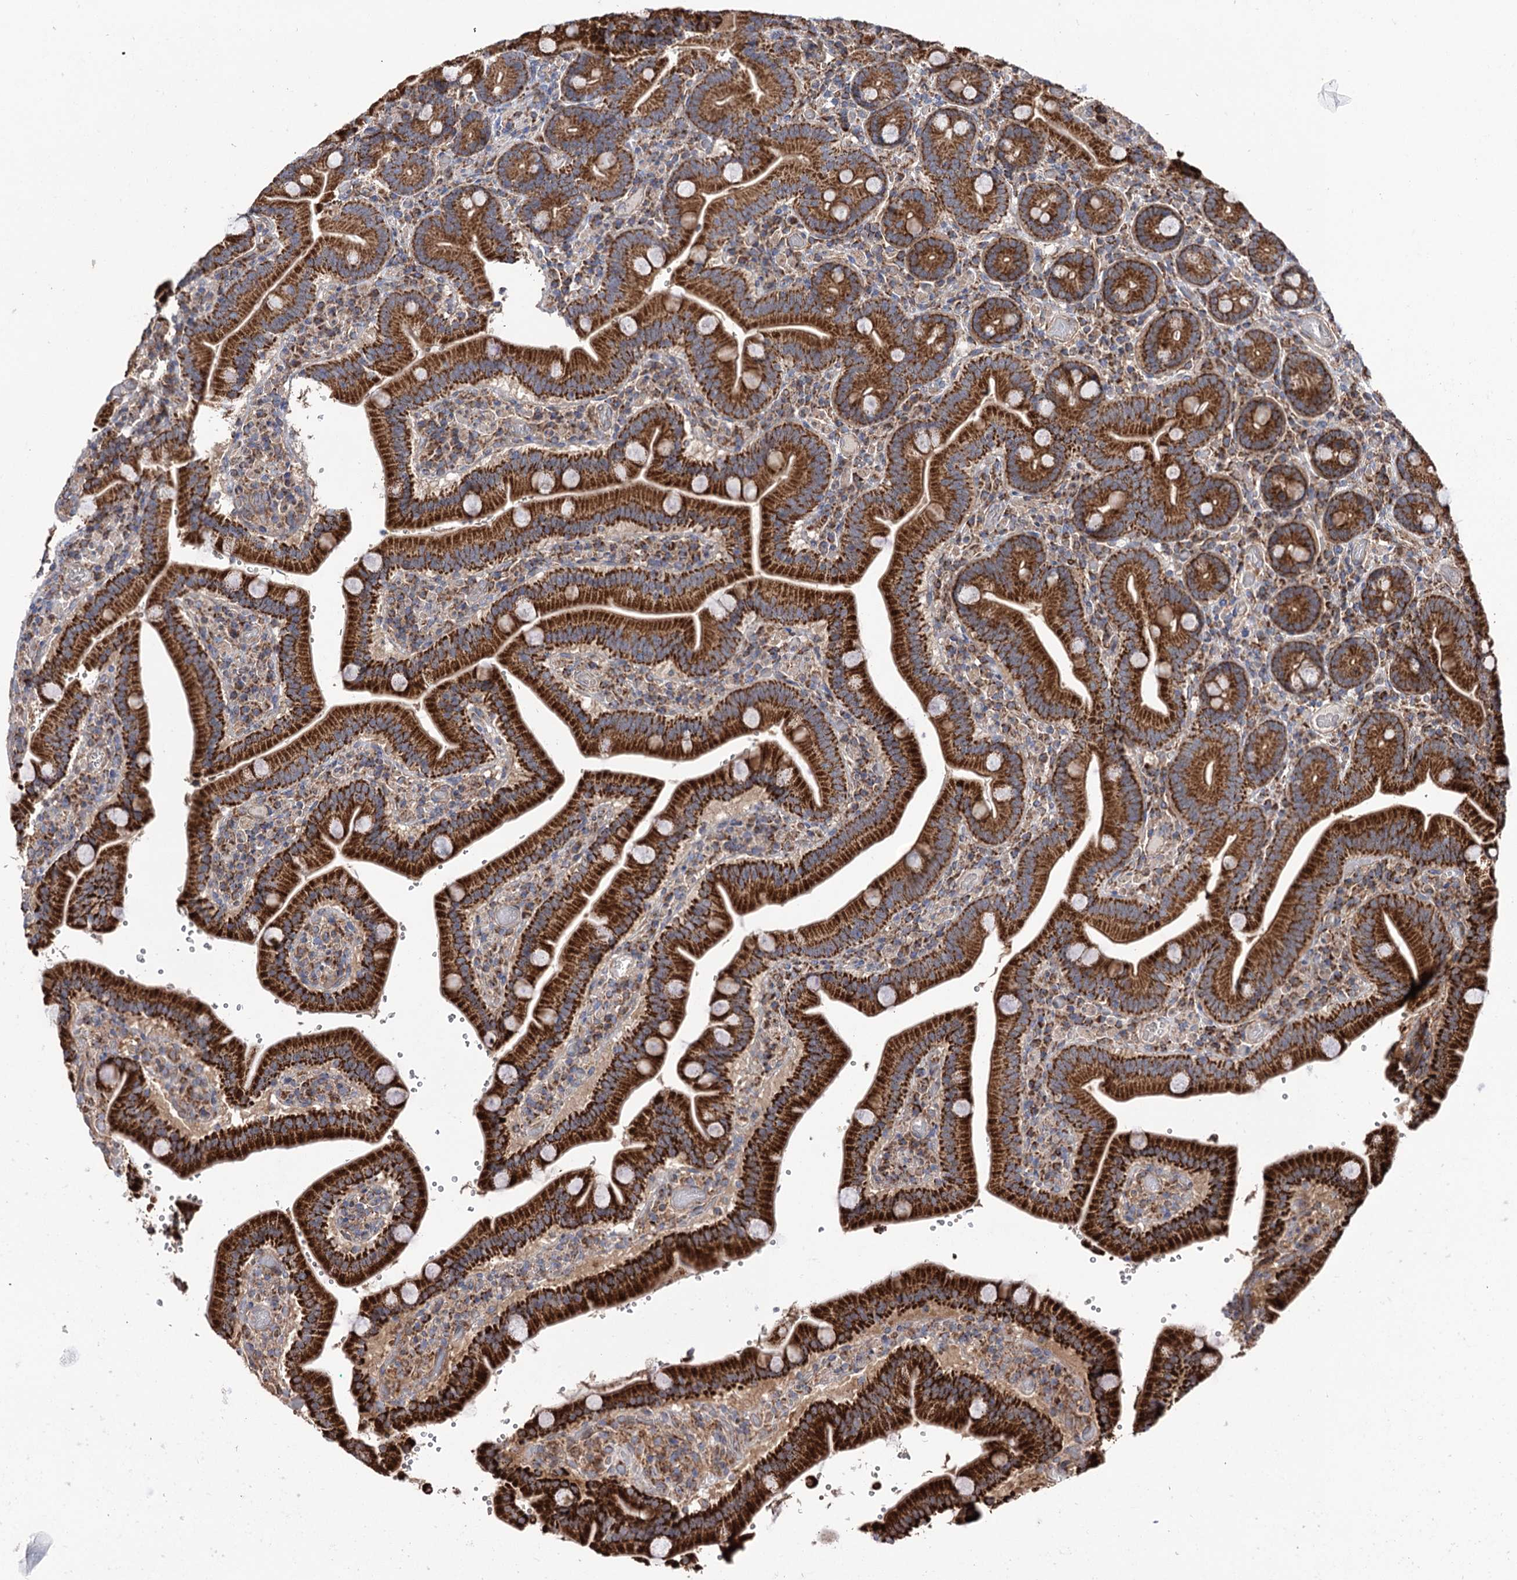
{"staining": {"intensity": "strong", "quantity": ">75%", "location": "cytoplasmic/membranous"}, "tissue": "duodenum", "cell_type": "Glandular cells", "image_type": "normal", "snomed": [{"axis": "morphology", "description": "Normal tissue, NOS"}, {"axis": "topography", "description": "Duodenum"}], "caption": "The photomicrograph reveals immunohistochemical staining of benign duodenum. There is strong cytoplasmic/membranous staining is seen in about >75% of glandular cells.", "gene": "SUCLA2", "patient": {"sex": "female", "age": 62}}